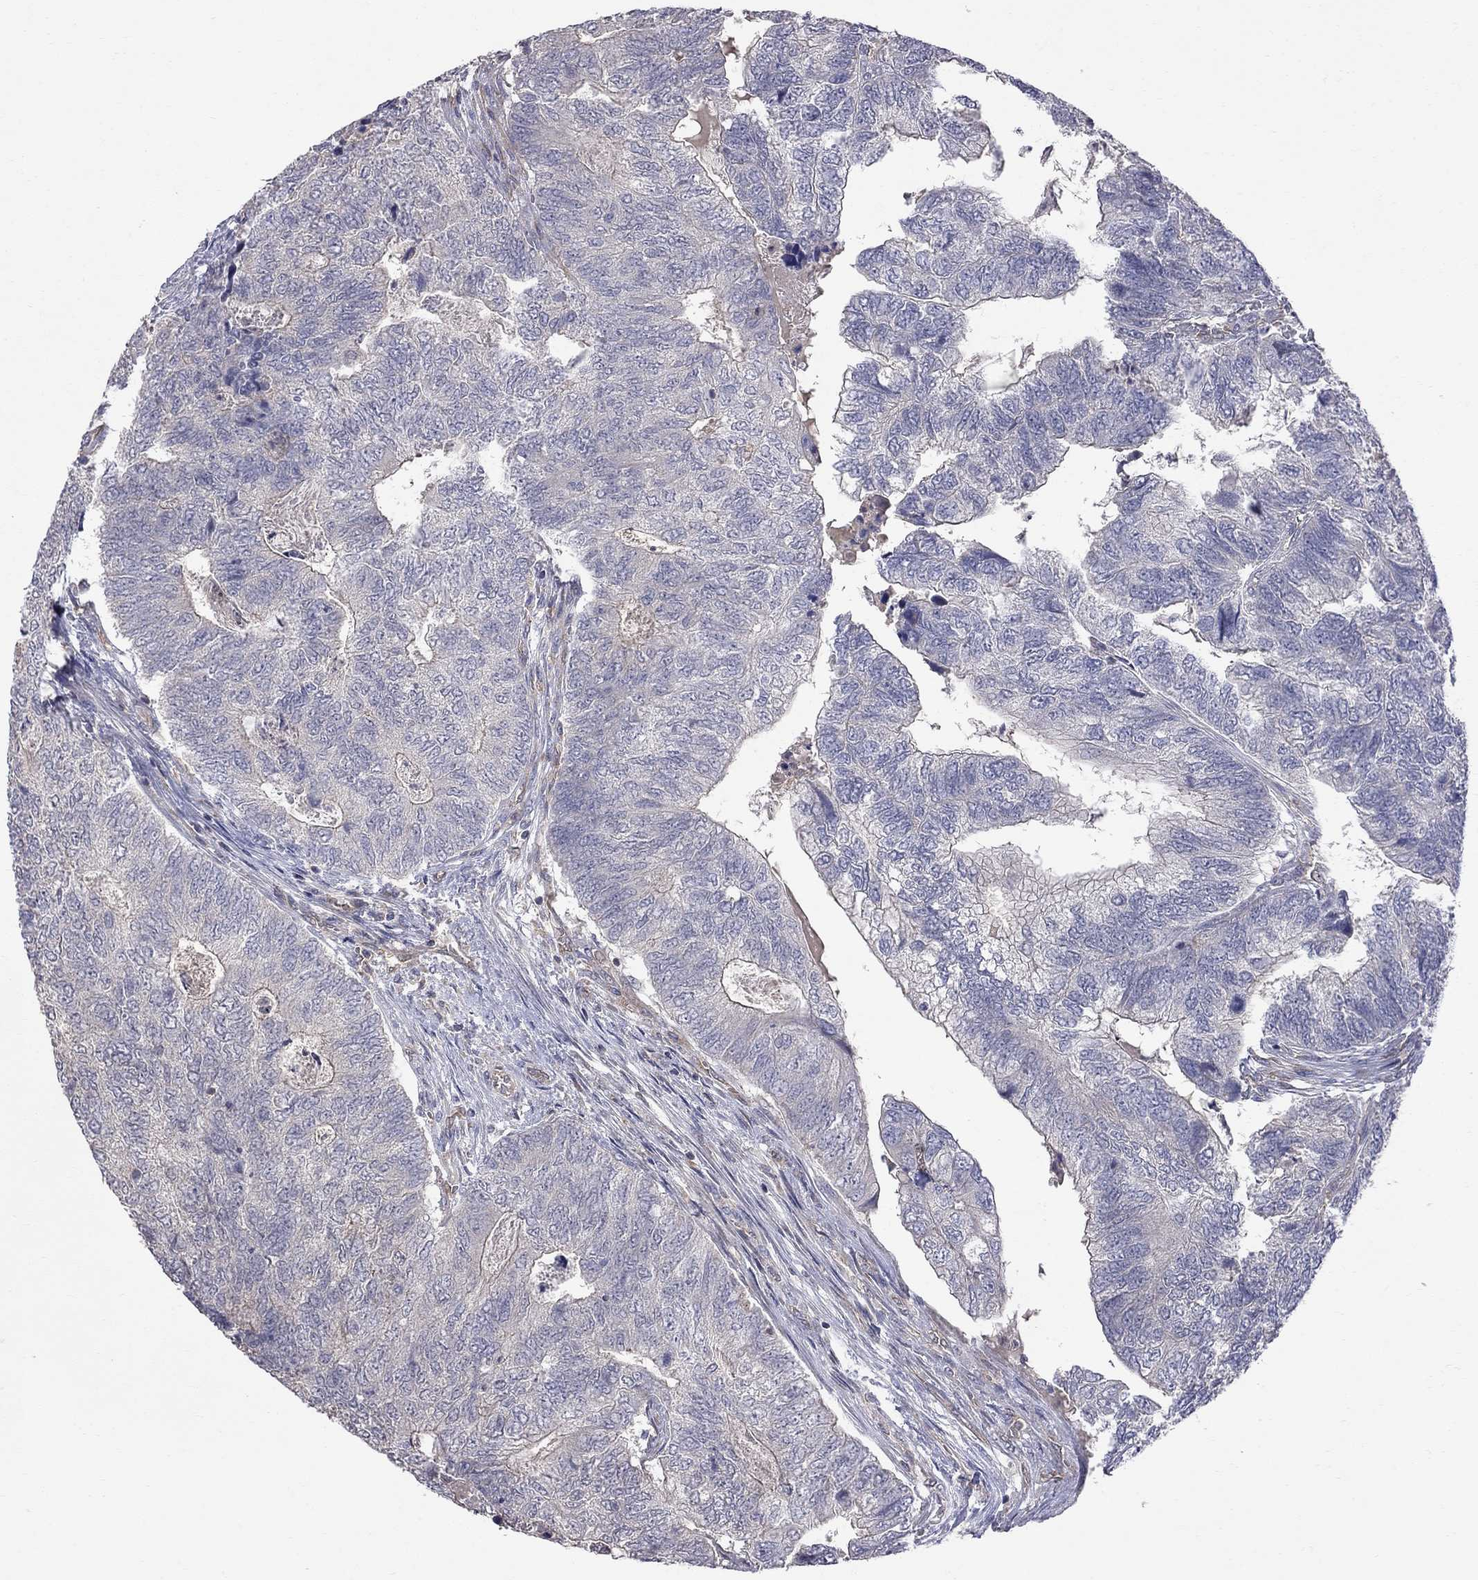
{"staining": {"intensity": "negative", "quantity": "none", "location": "none"}, "tissue": "colorectal cancer", "cell_type": "Tumor cells", "image_type": "cancer", "snomed": [{"axis": "morphology", "description": "Adenocarcinoma, NOS"}, {"axis": "topography", "description": "Colon"}], "caption": "The histopathology image exhibits no significant positivity in tumor cells of colorectal cancer.", "gene": "ABI3", "patient": {"sex": "female", "age": 67}}